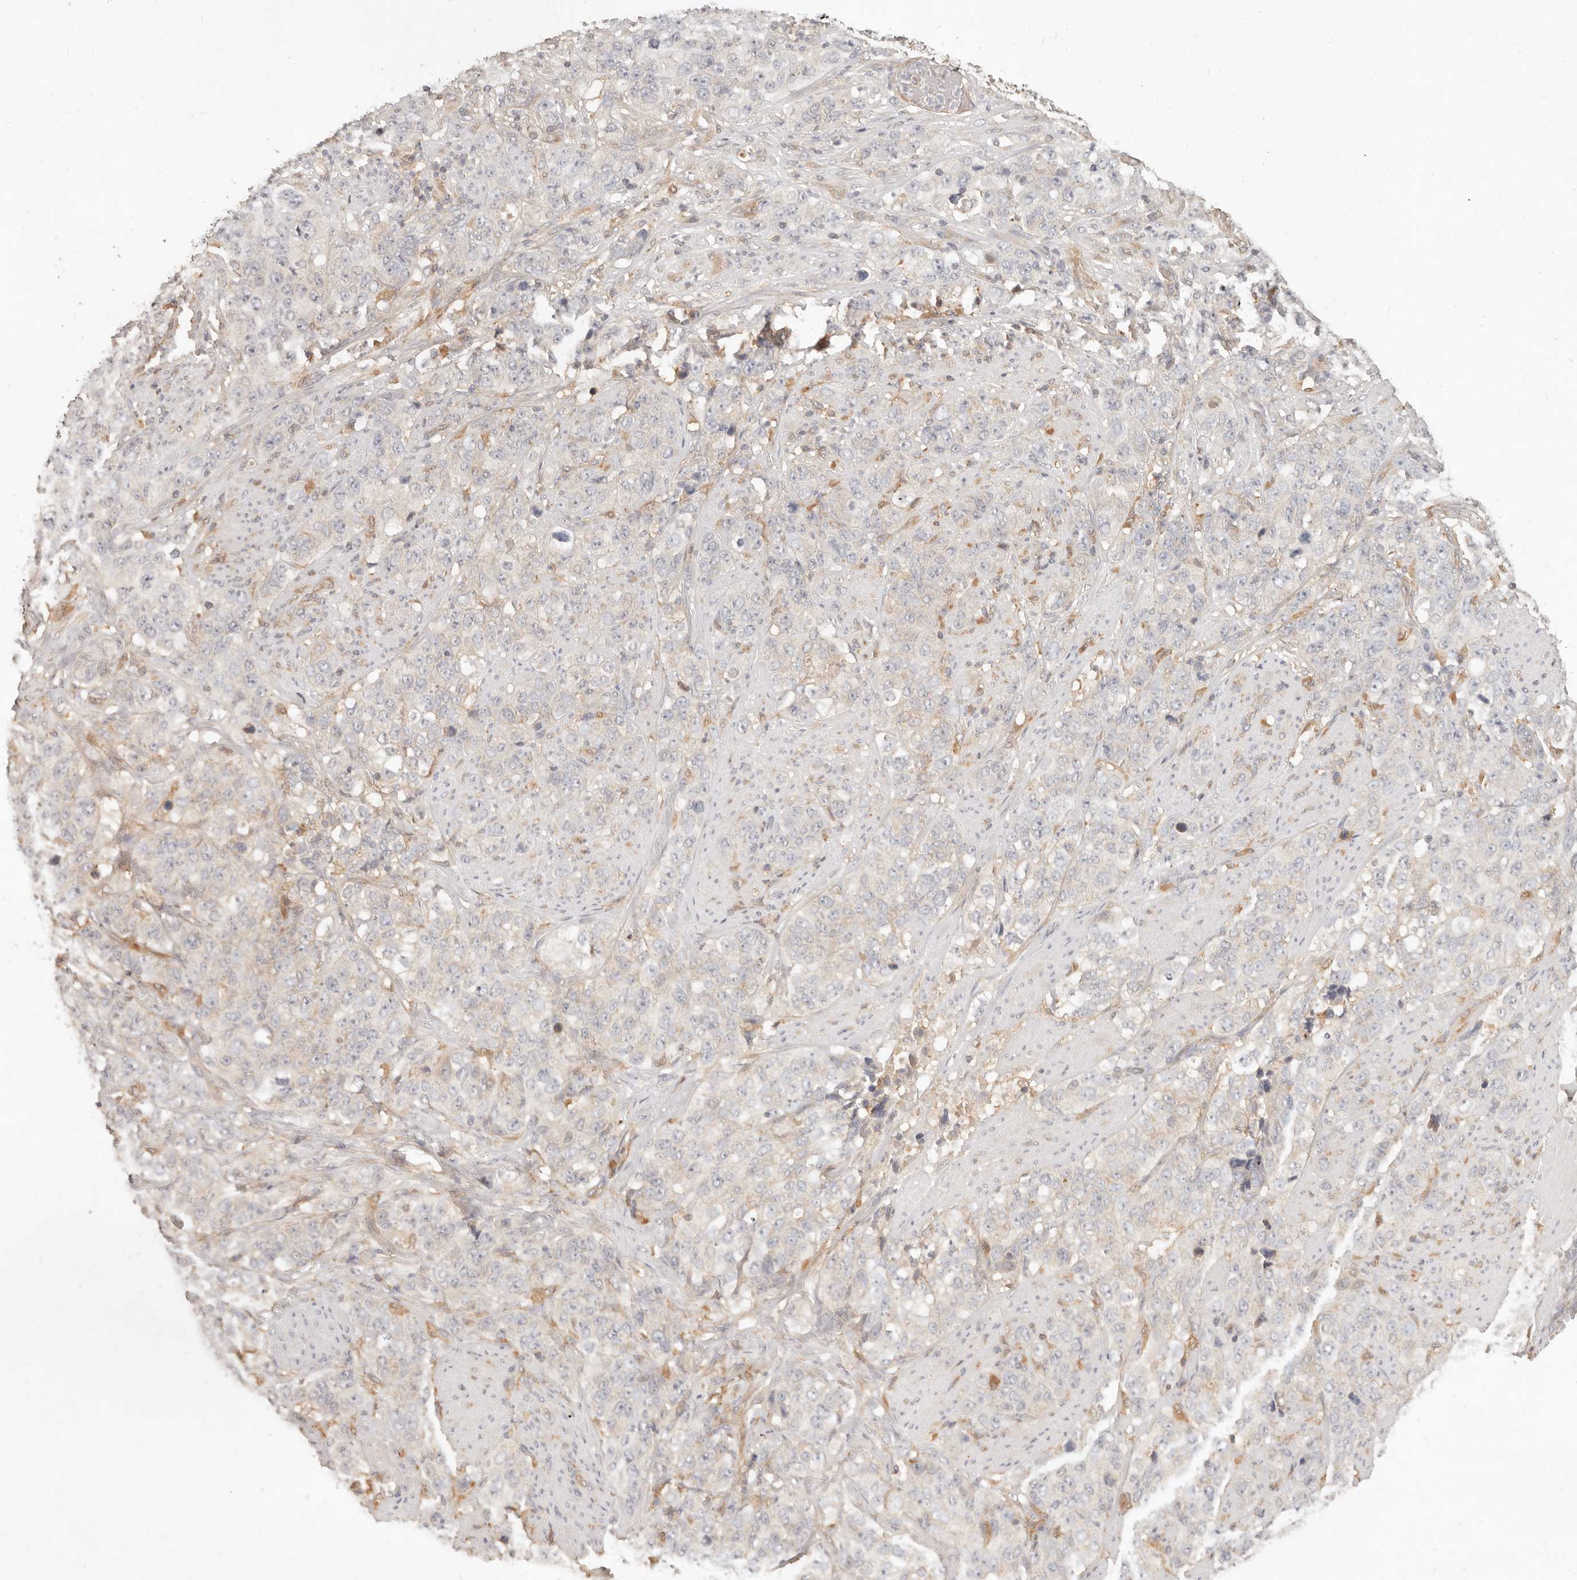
{"staining": {"intensity": "negative", "quantity": "none", "location": "none"}, "tissue": "stomach cancer", "cell_type": "Tumor cells", "image_type": "cancer", "snomed": [{"axis": "morphology", "description": "Adenocarcinoma, NOS"}, {"axis": "topography", "description": "Stomach"}], "caption": "This is an immunohistochemistry (IHC) photomicrograph of stomach adenocarcinoma. There is no staining in tumor cells.", "gene": "NECAP2", "patient": {"sex": "male", "age": 48}}